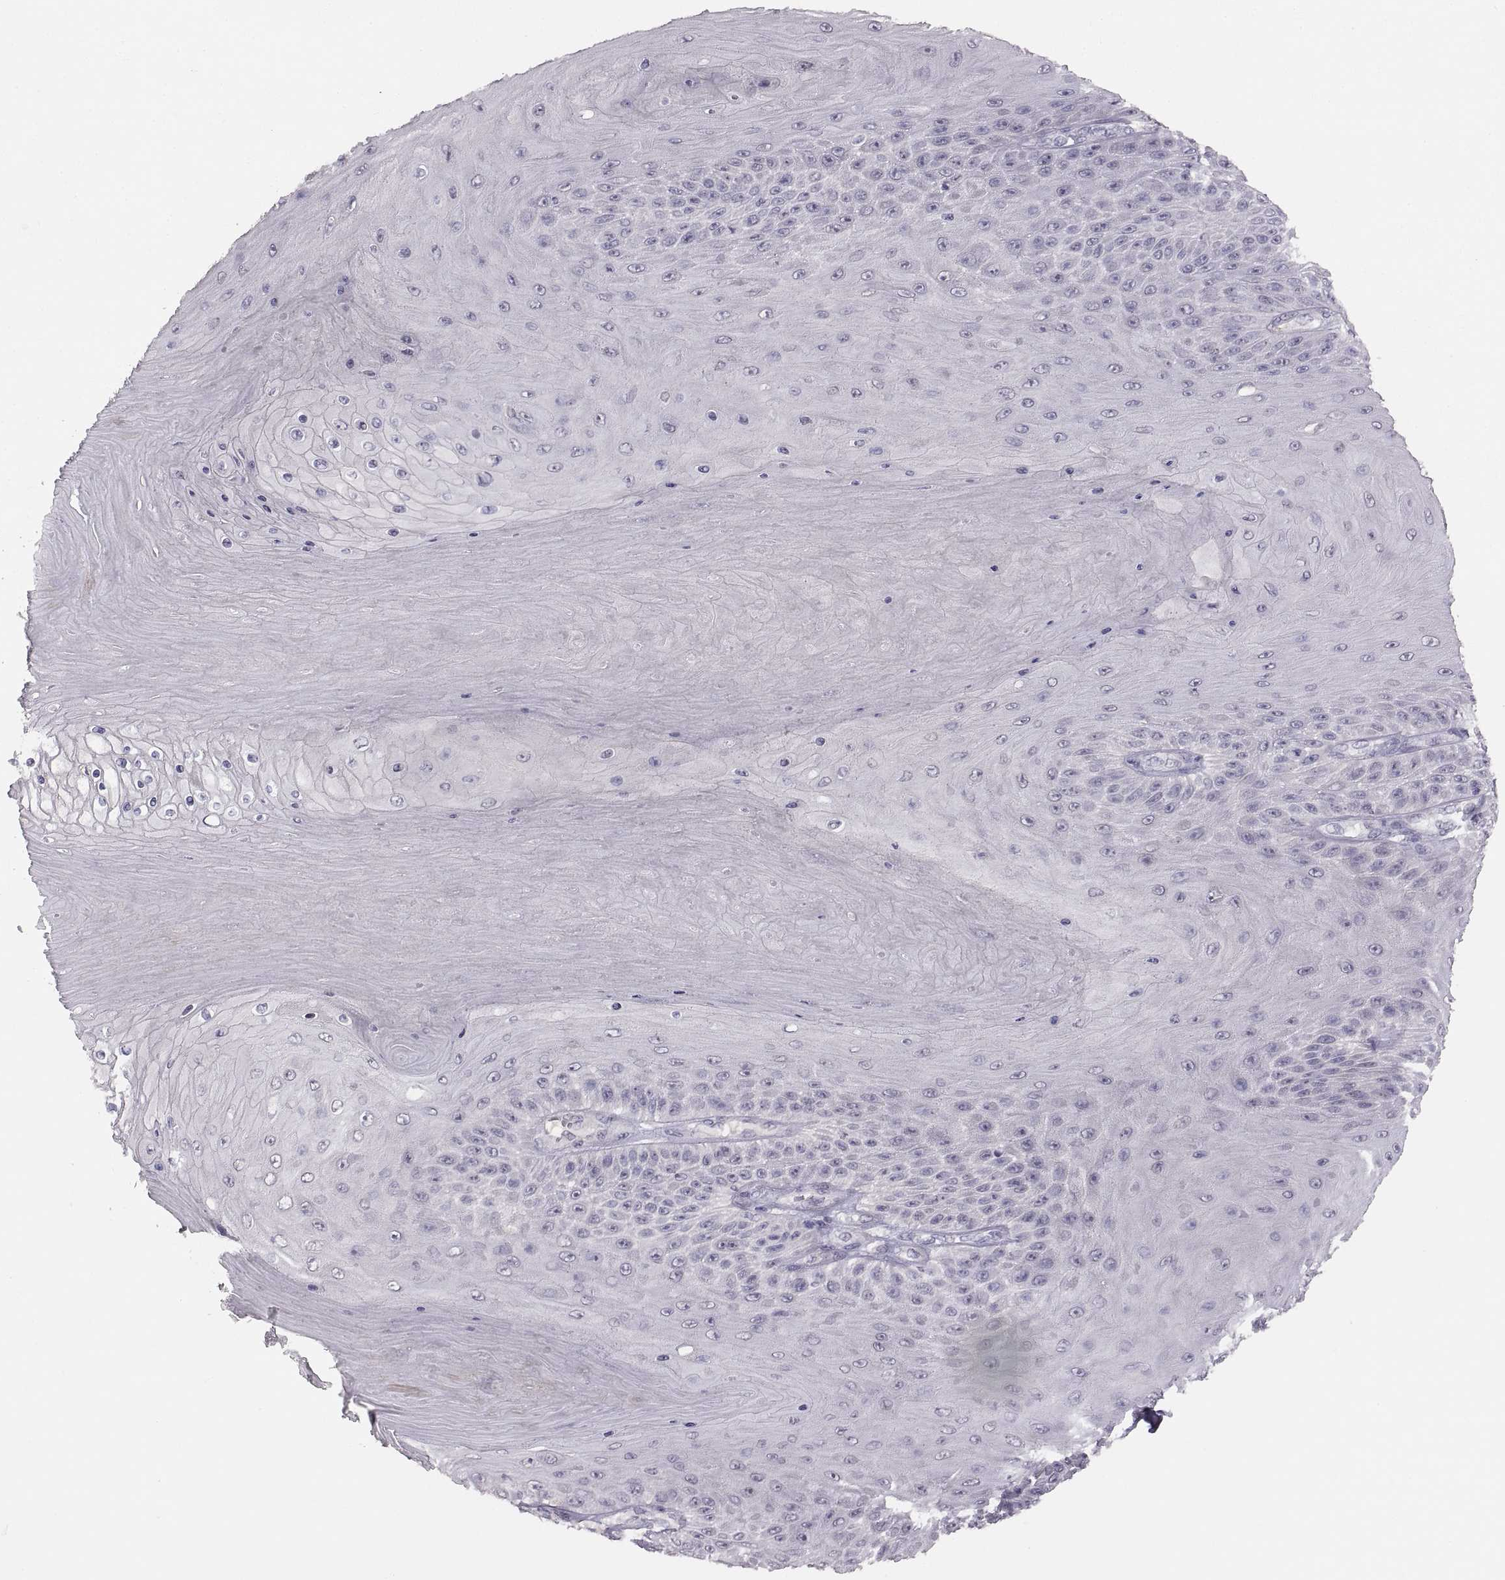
{"staining": {"intensity": "negative", "quantity": "none", "location": "none"}, "tissue": "skin cancer", "cell_type": "Tumor cells", "image_type": "cancer", "snomed": [{"axis": "morphology", "description": "Squamous cell carcinoma, NOS"}, {"axis": "topography", "description": "Skin"}], "caption": "DAB (3,3'-diaminobenzidine) immunohistochemical staining of skin cancer (squamous cell carcinoma) displays no significant positivity in tumor cells.", "gene": "CDH2", "patient": {"sex": "male", "age": 62}}